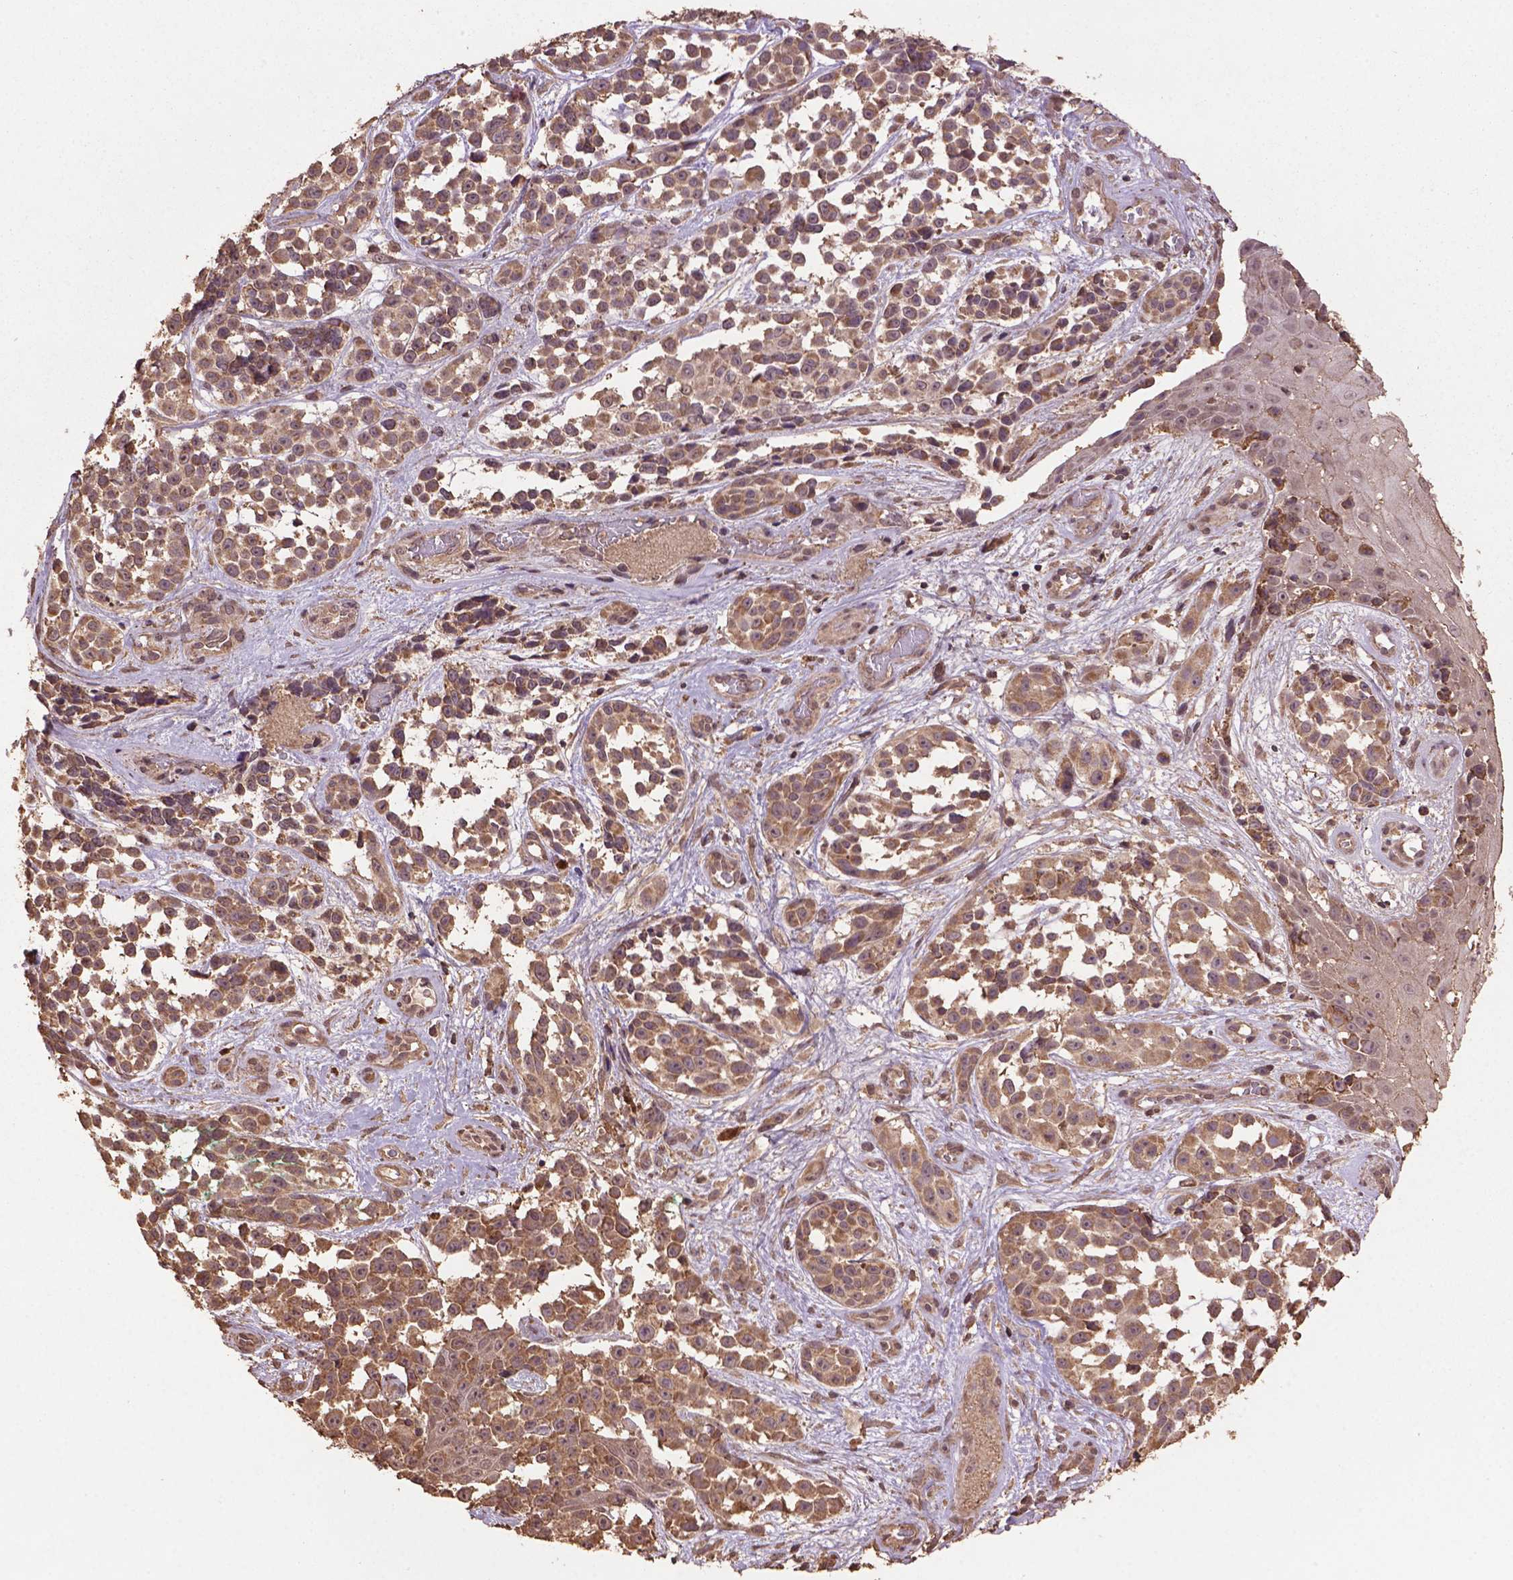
{"staining": {"intensity": "weak", "quantity": ">75%", "location": "cytoplasmic/membranous"}, "tissue": "melanoma", "cell_type": "Tumor cells", "image_type": "cancer", "snomed": [{"axis": "morphology", "description": "Malignant melanoma, NOS"}, {"axis": "topography", "description": "Skin"}], "caption": "A micrograph of human malignant melanoma stained for a protein exhibits weak cytoplasmic/membranous brown staining in tumor cells.", "gene": "BABAM1", "patient": {"sex": "female", "age": 88}}